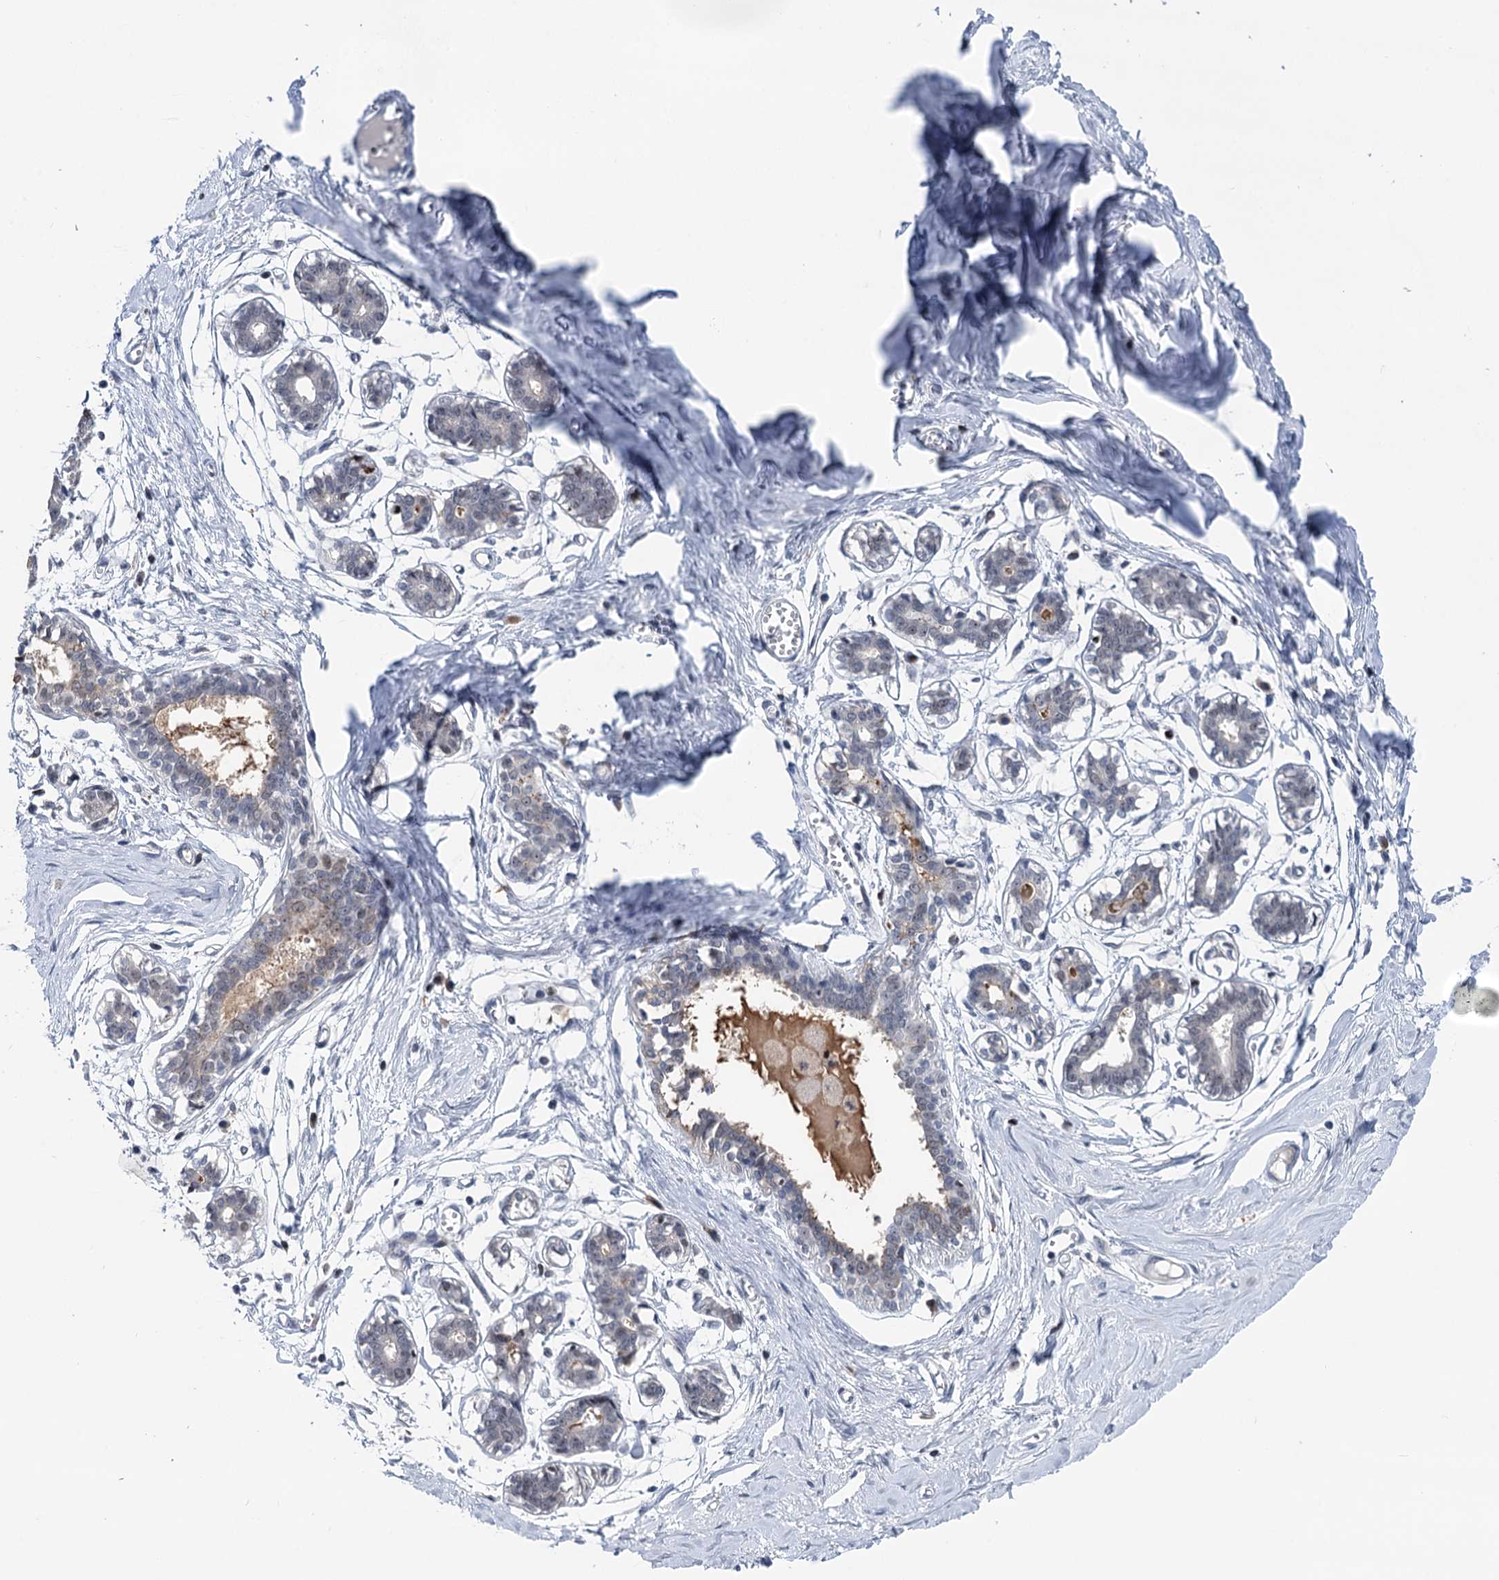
{"staining": {"intensity": "negative", "quantity": "none", "location": "none"}, "tissue": "breast", "cell_type": "Adipocytes", "image_type": "normal", "snomed": [{"axis": "morphology", "description": "Normal tissue, NOS"}, {"axis": "topography", "description": "Breast"}], "caption": "Protein analysis of unremarkable breast exhibits no significant staining in adipocytes.", "gene": "ZCCHC10", "patient": {"sex": "female", "age": 27}}